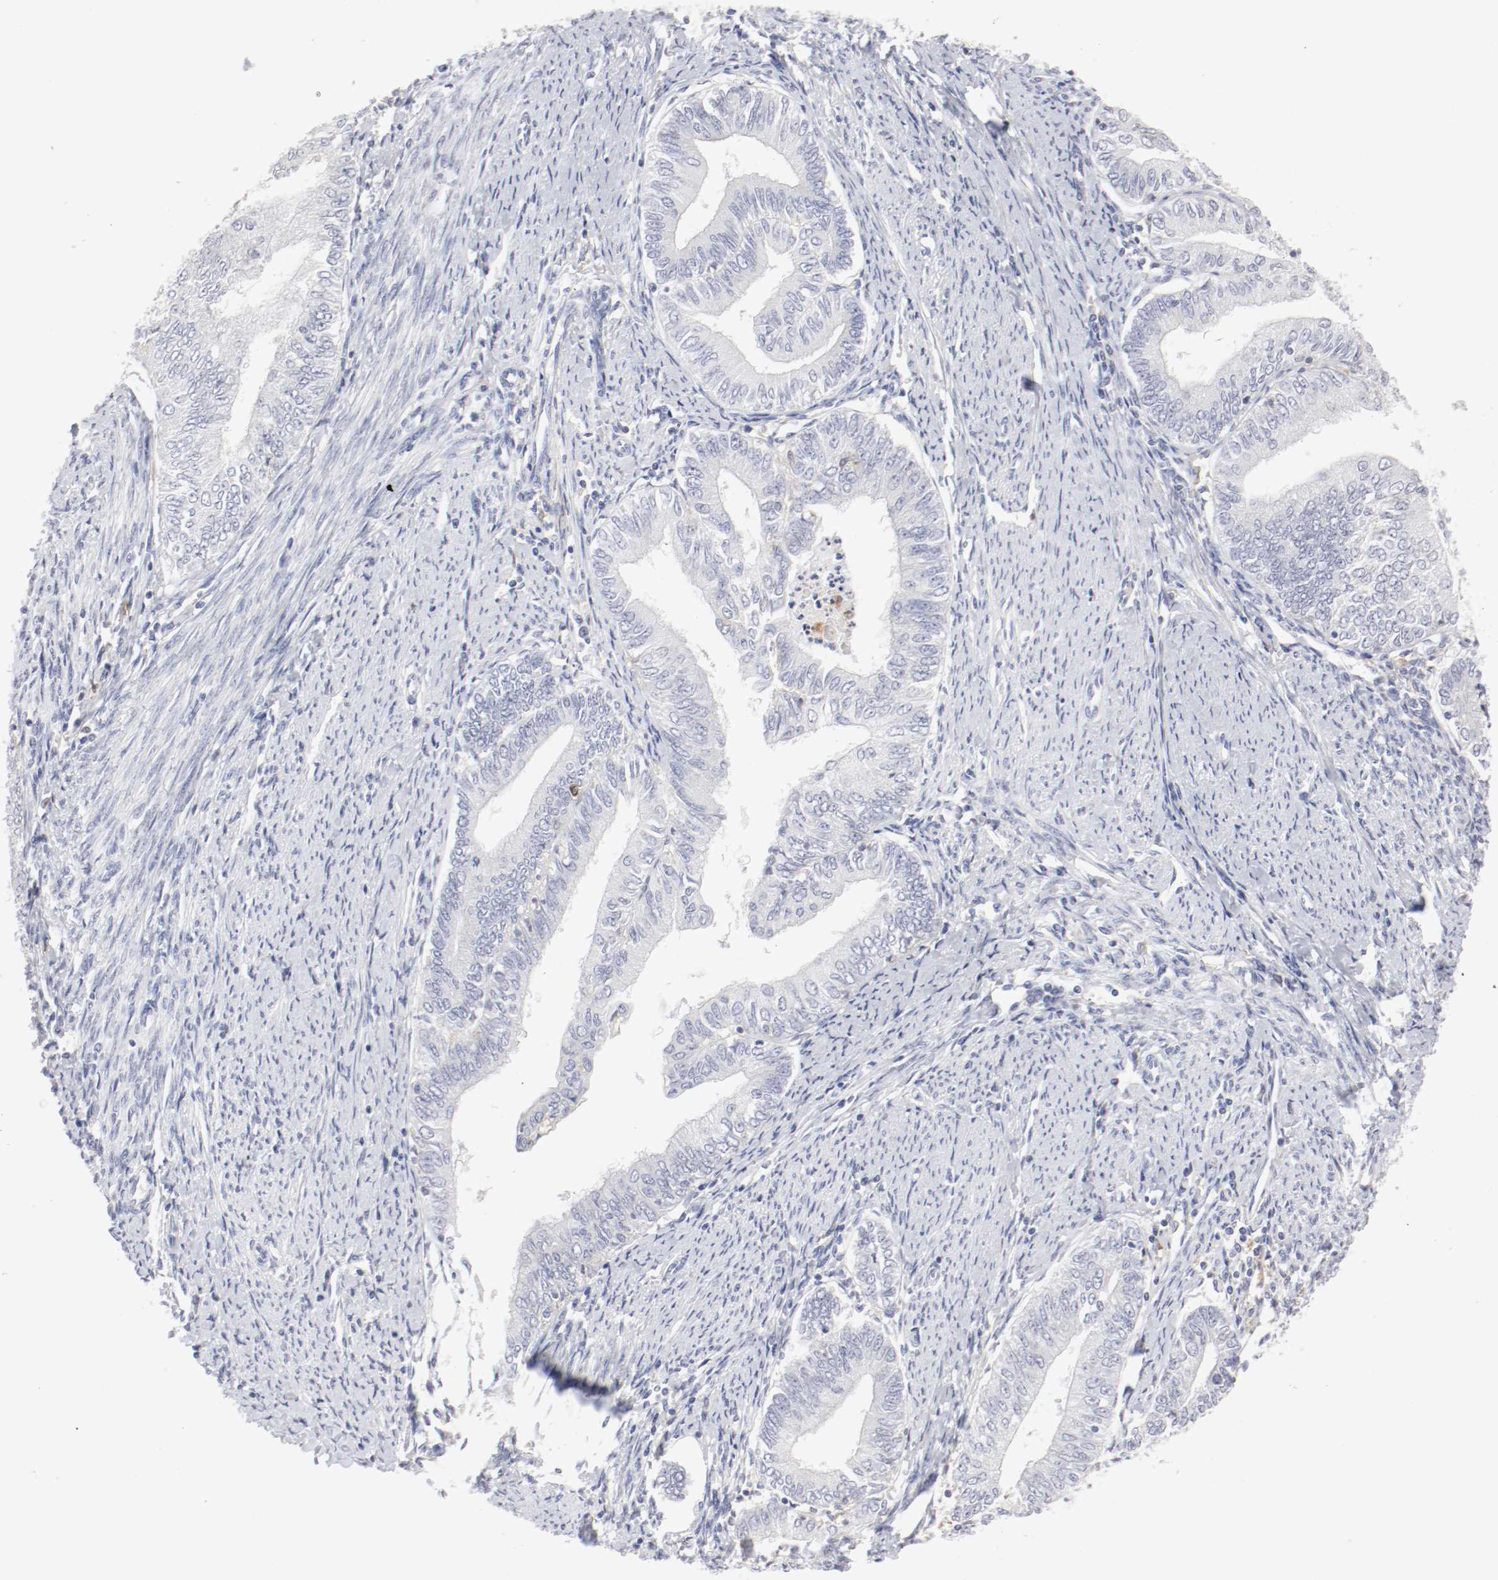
{"staining": {"intensity": "negative", "quantity": "none", "location": "none"}, "tissue": "endometrial cancer", "cell_type": "Tumor cells", "image_type": "cancer", "snomed": [{"axis": "morphology", "description": "Adenocarcinoma, NOS"}, {"axis": "topography", "description": "Endometrium"}], "caption": "DAB (3,3'-diaminobenzidine) immunohistochemical staining of human adenocarcinoma (endometrial) displays no significant staining in tumor cells.", "gene": "ITGAX", "patient": {"sex": "female", "age": 66}}